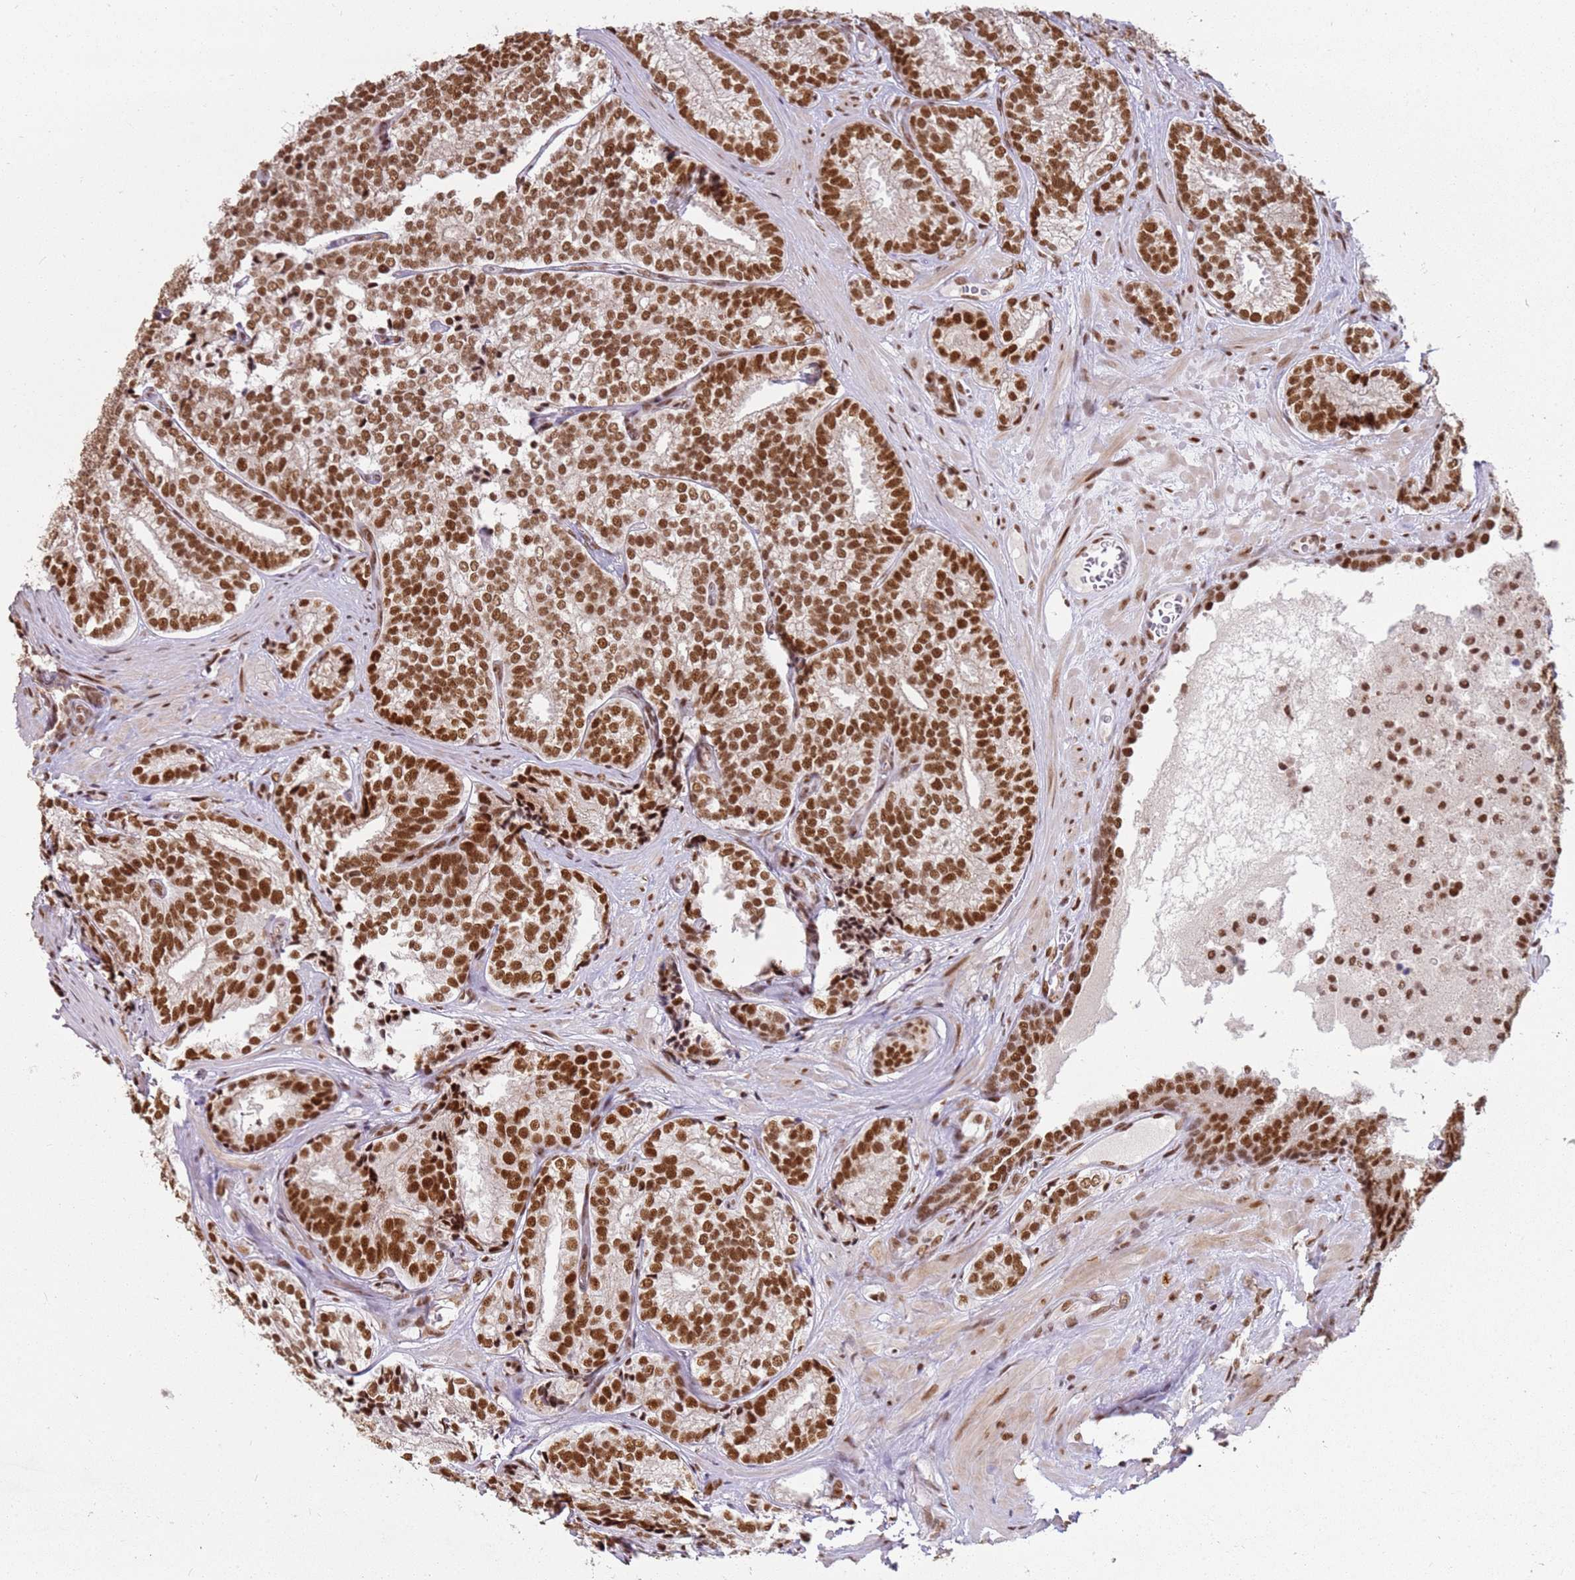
{"staining": {"intensity": "strong", "quantity": ">75%", "location": "nuclear"}, "tissue": "prostate cancer", "cell_type": "Tumor cells", "image_type": "cancer", "snomed": [{"axis": "morphology", "description": "Adenocarcinoma, High grade"}, {"axis": "topography", "description": "Prostate"}], "caption": "This image demonstrates prostate adenocarcinoma (high-grade) stained with immunohistochemistry (IHC) to label a protein in brown. The nuclear of tumor cells show strong positivity for the protein. Nuclei are counter-stained blue.", "gene": "TENT4A", "patient": {"sex": "male", "age": 63}}